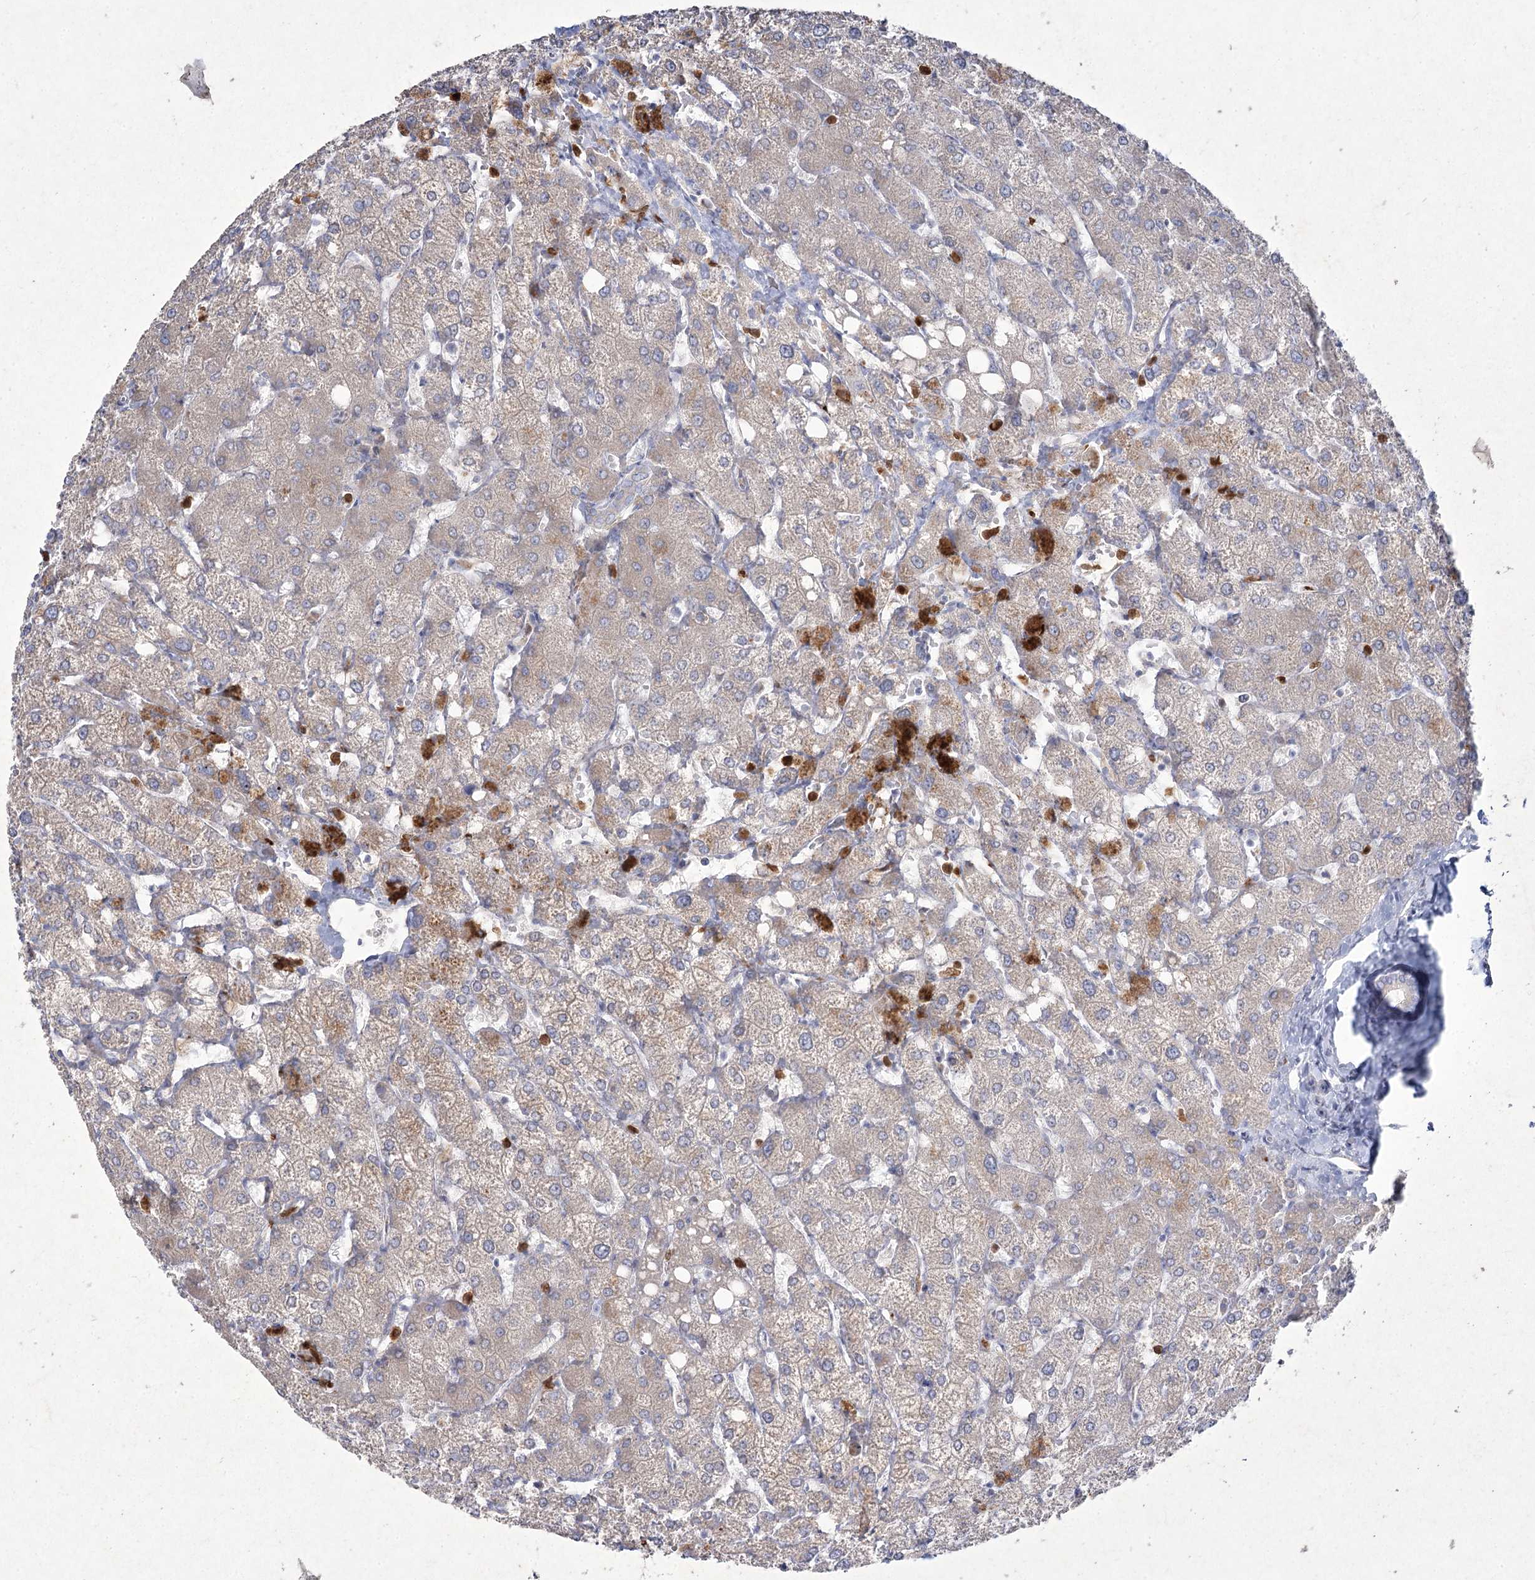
{"staining": {"intensity": "negative", "quantity": "none", "location": "none"}, "tissue": "liver", "cell_type": "Cholangiocytes", "image_type": "normal", "snomed": [{"axis": "morphology", "description": "Normal tissue, NOS"}, {"axis": "topography", "description": "Liver"}], "caption": "A high-resolution micrograph shows IHC staining of normal liver, which displays no significant staining in cholangiocytes.", "gene": "NIPAL4", "patient": {"sex": "female", "age": 54}}